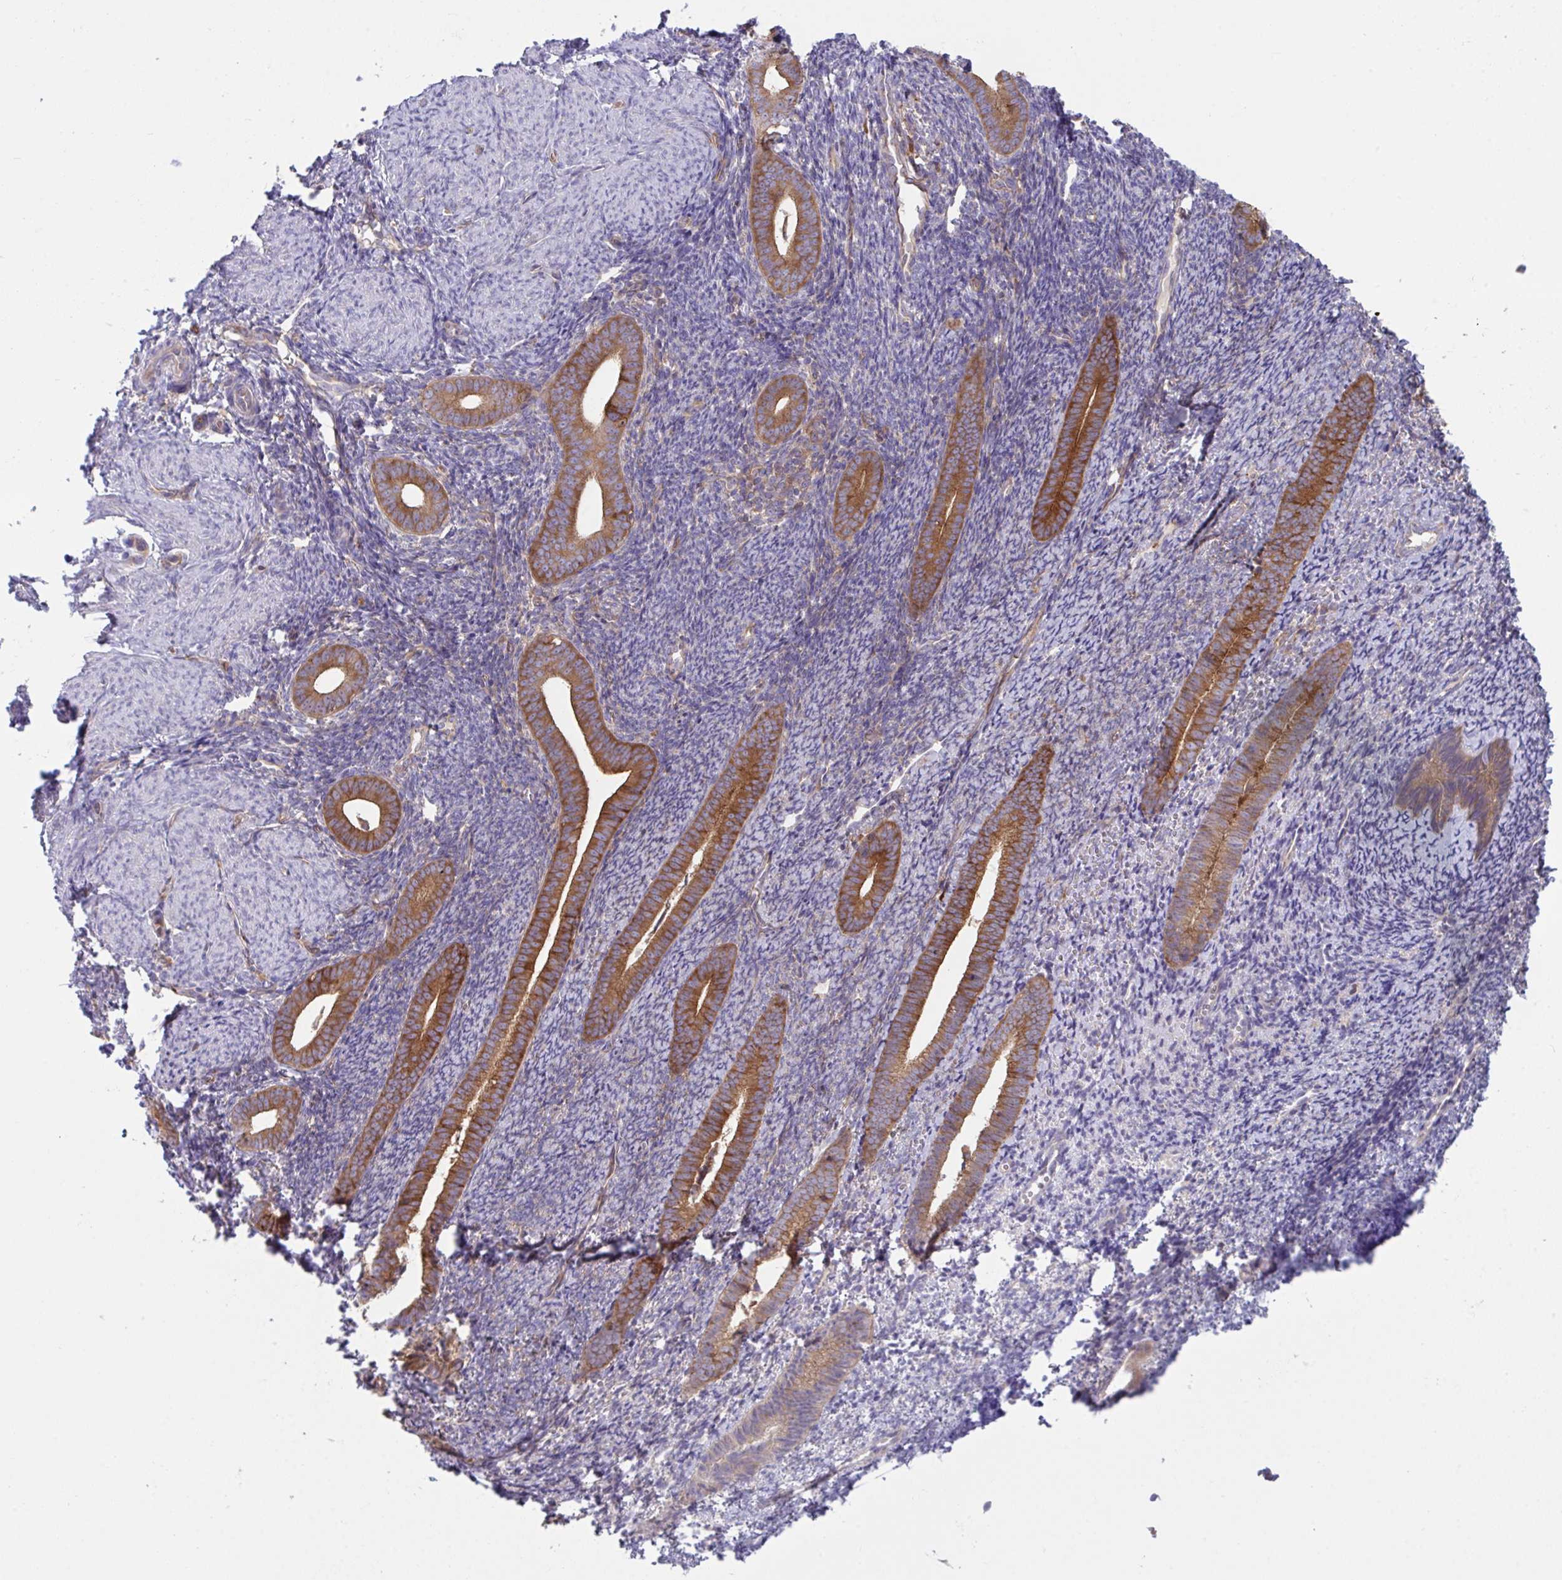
{"staining": {"intensity": "weak", "quantity": "<25%", "location": "cytoplasmic/membranous"}, "tissue": "endometrium", "cell_type": "Cells in endometrial stroma", "image_type": "normal", "snomed": [{"axis": "morphology", "description": "Normal tissue, NOS"}, {"axis": "topography", "description": "Endometrium"}], "caption": "Protein analysis of benign endometrium demonstrates no significant positivity in cells in endometrial stroma.", "gene": "YARS2", "patient": {"sex": "female", "age": 39}}